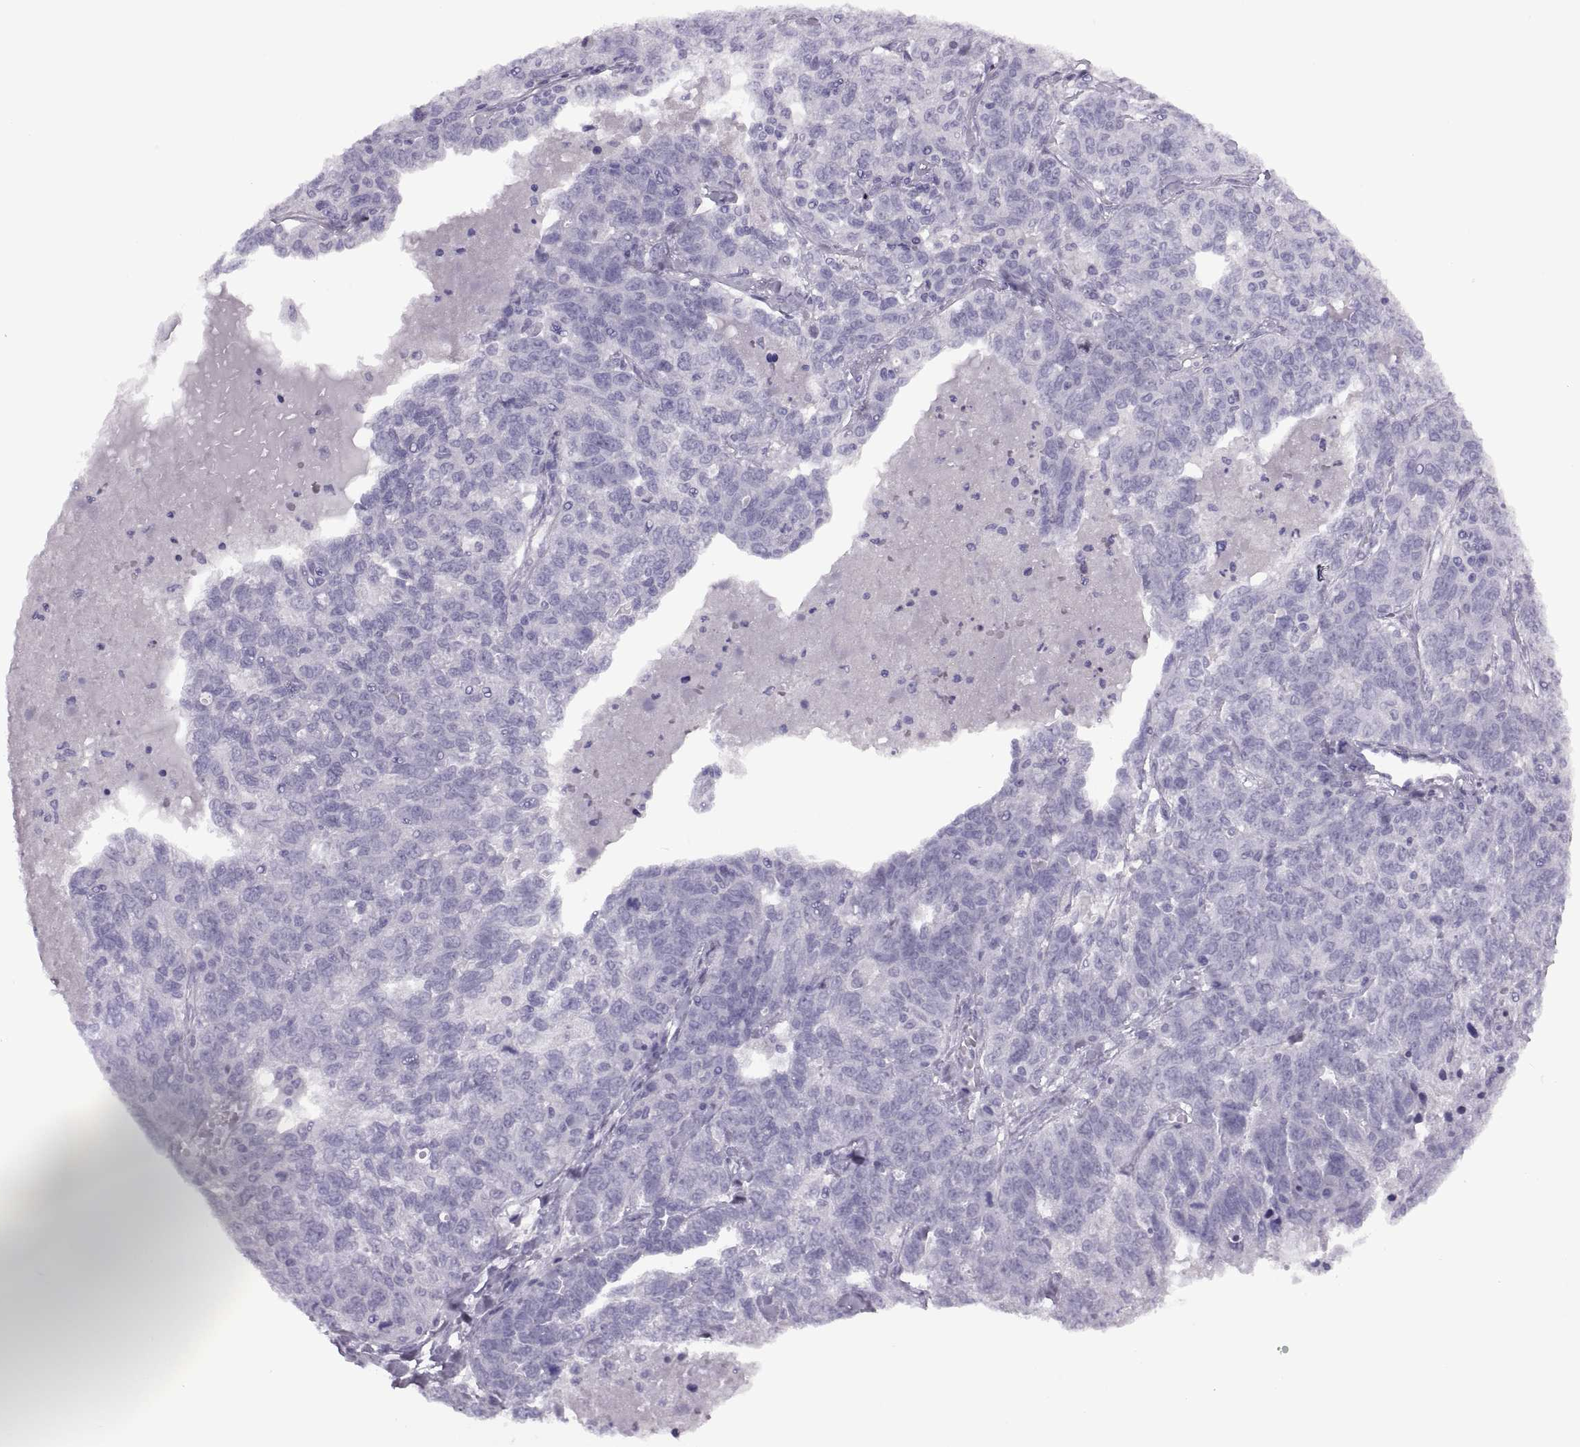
{"staining": {"intensity": "negative", "quantity": "none", "location": "none"}, "tissue": "ovarian cancer", "cell_type": "Tumor cells", "image_type": "cancer", "snomed": [{"axis": "morphology", "description": "Cystadenocarcinoma, serous, NOS"}, {"axis": "topography", "description": "Ovary"}], "caption": "Immunohistochemical staining of human ovarian cancer exhibits no significant staining in tumor cells.", "gene": "FAM24A", "patient": {"sex": "female", "age": 71}}